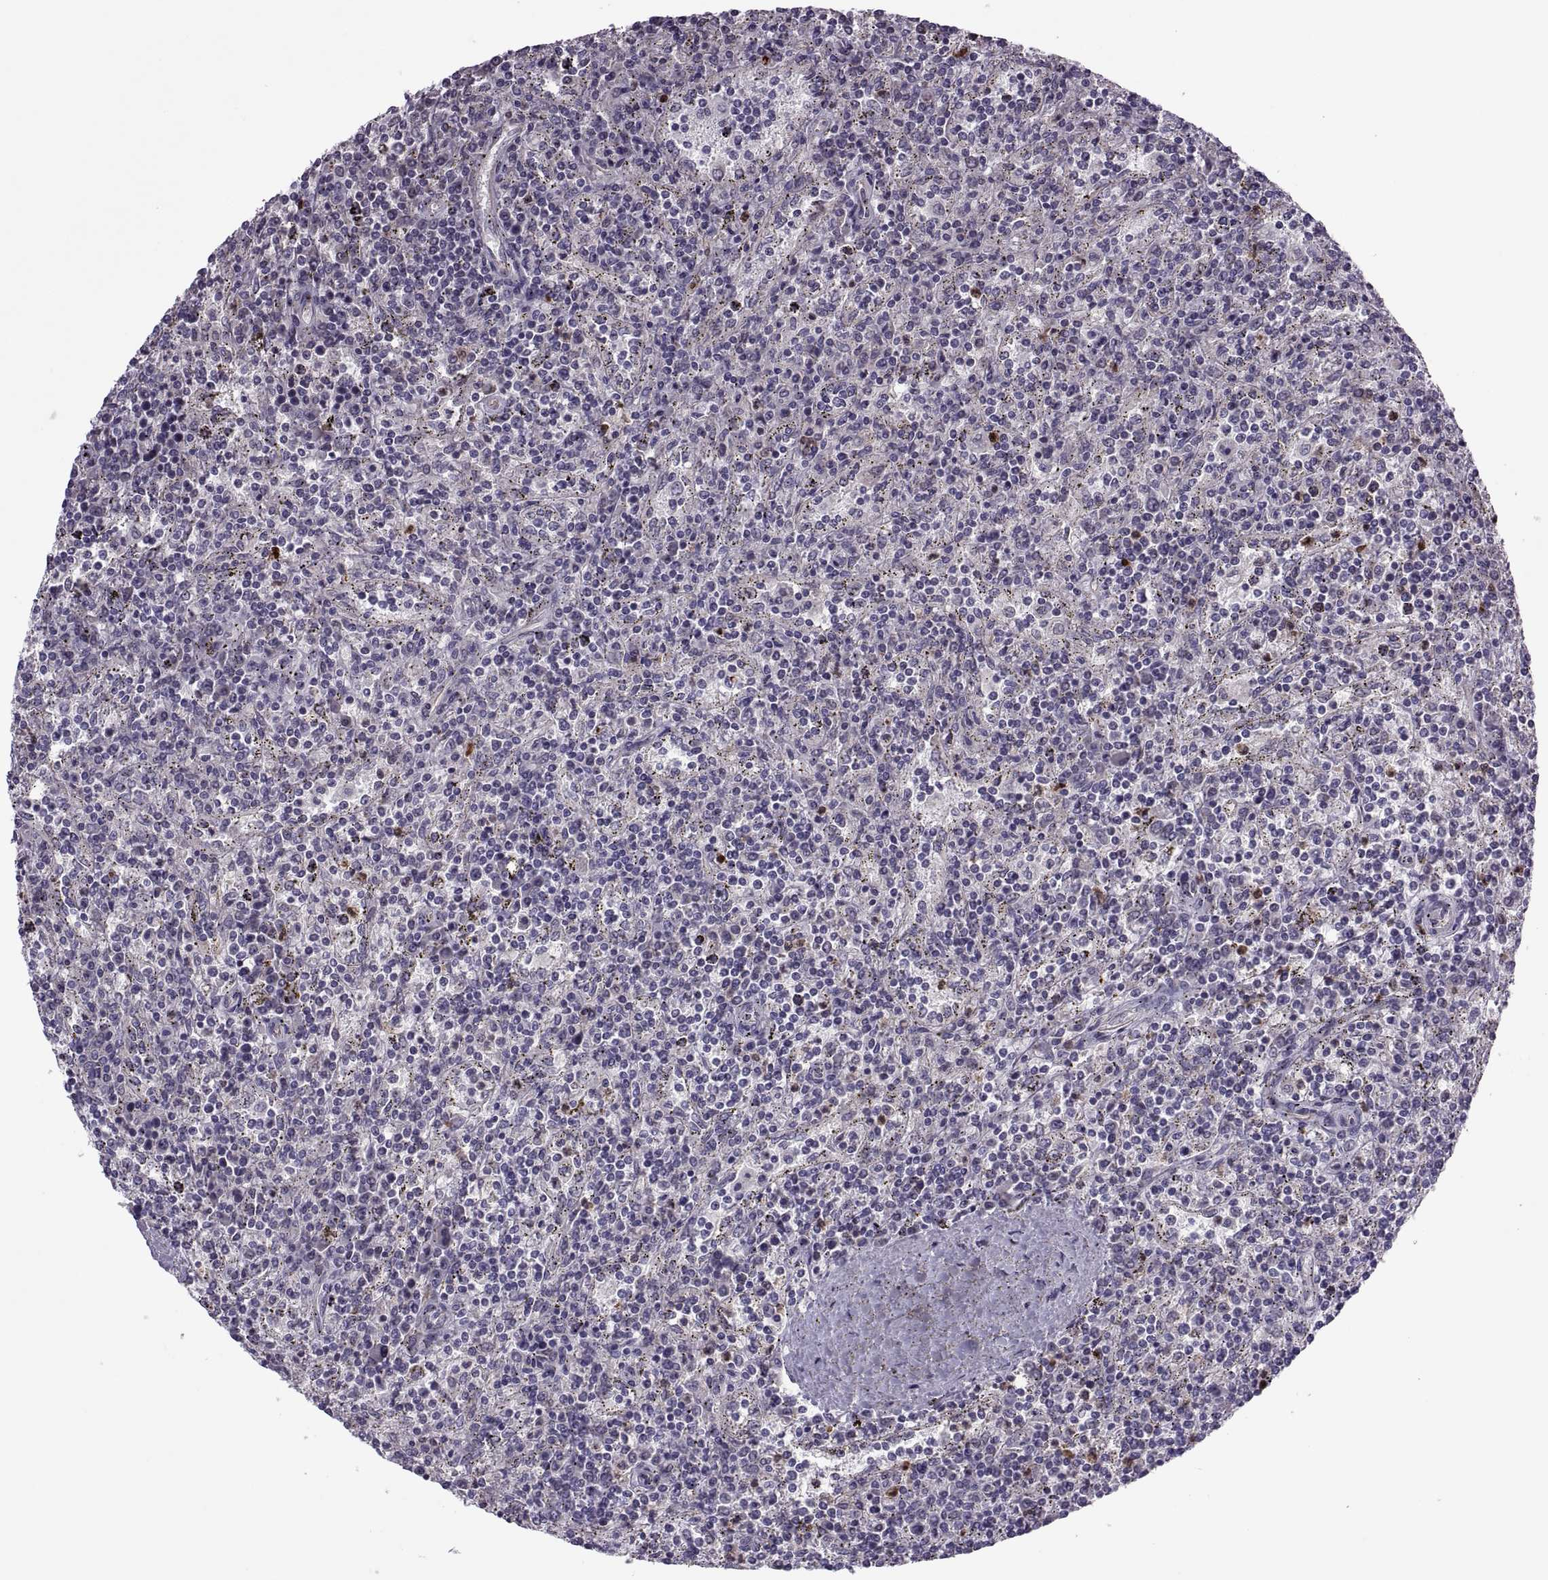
{"staining": {"intensity": "negative", "quantity": "none", "location": "none"}, "tissue": "lymphoma", "cell_type": "Tumor cells", "image_type": "cancer", "snomed": [{"axis": "morphology", "description": "Malignant lymphoma, non-Hodgkin's type, Low grade"}, {"axis": "topography", "description": "Spleen"}], "caption": "Tumor cells are negative for brown protein staining in malignant lymphoma, non-Hodgkin's type (low-grade).", "gene": "ODF3", "patient": {"sex": "male", "age": 62}}